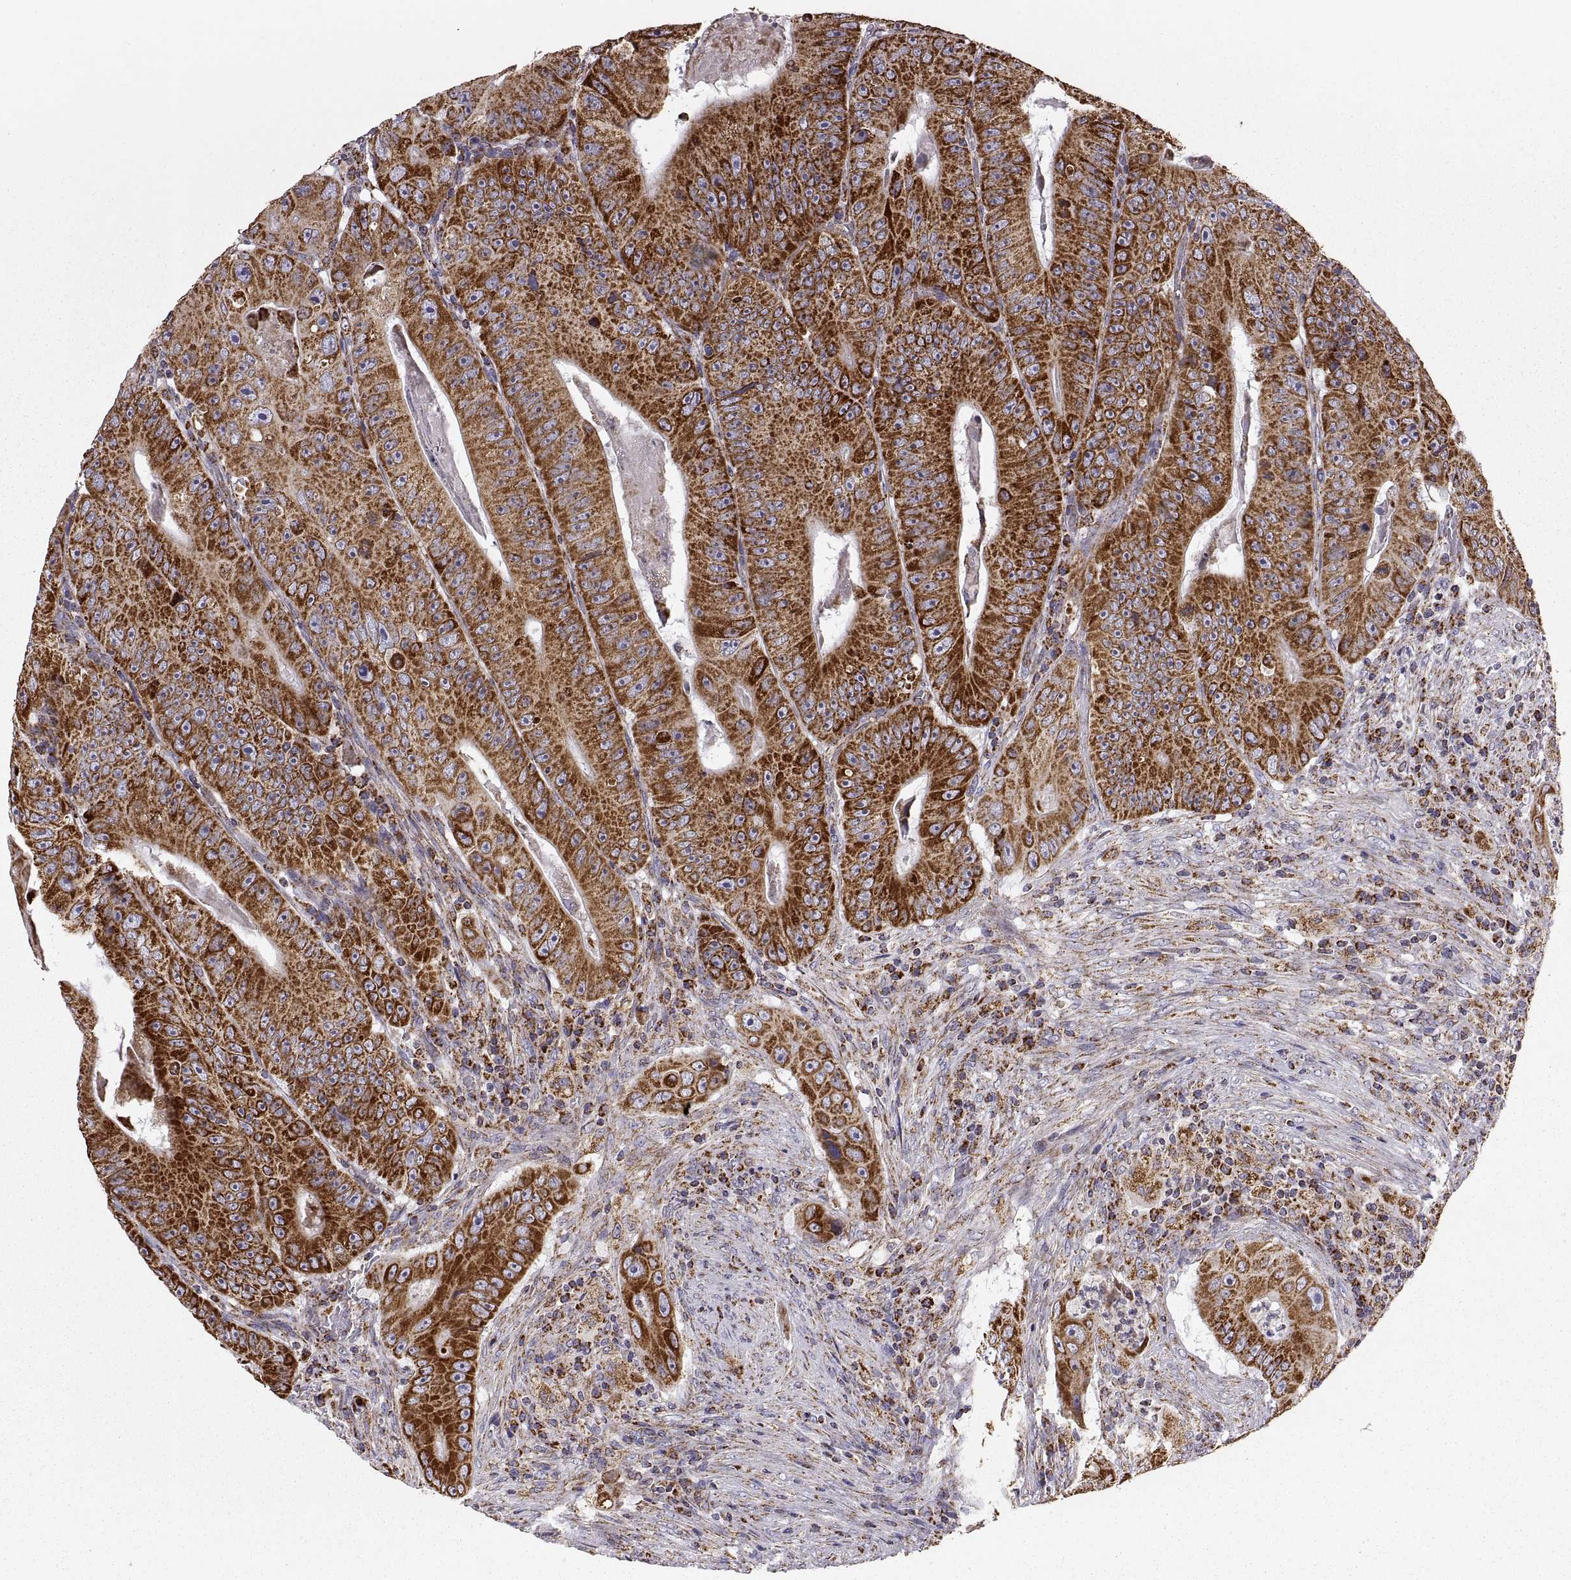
{"staining": {"intensity": "strong", "quantity": ">75%", "location": "cytoplasmic/membranous"}, "tissue": "colorectal cancer", "cell_type": "Tumor cells", "image_type": "cancer", "snomed": [{"axis": "morphology", "description": "Adenocarcinoma, NOS"}, {"axis": "topography", "description": "Colon"}], "caption": "Immunohistochemical staining of colorectal adenocarcinoma shows high levels of strong cytoplasmic/membranous positivity in about >75% of tumor cells.", "gene": "ARSD", "patient": {"sex": "female", "age": 86}}